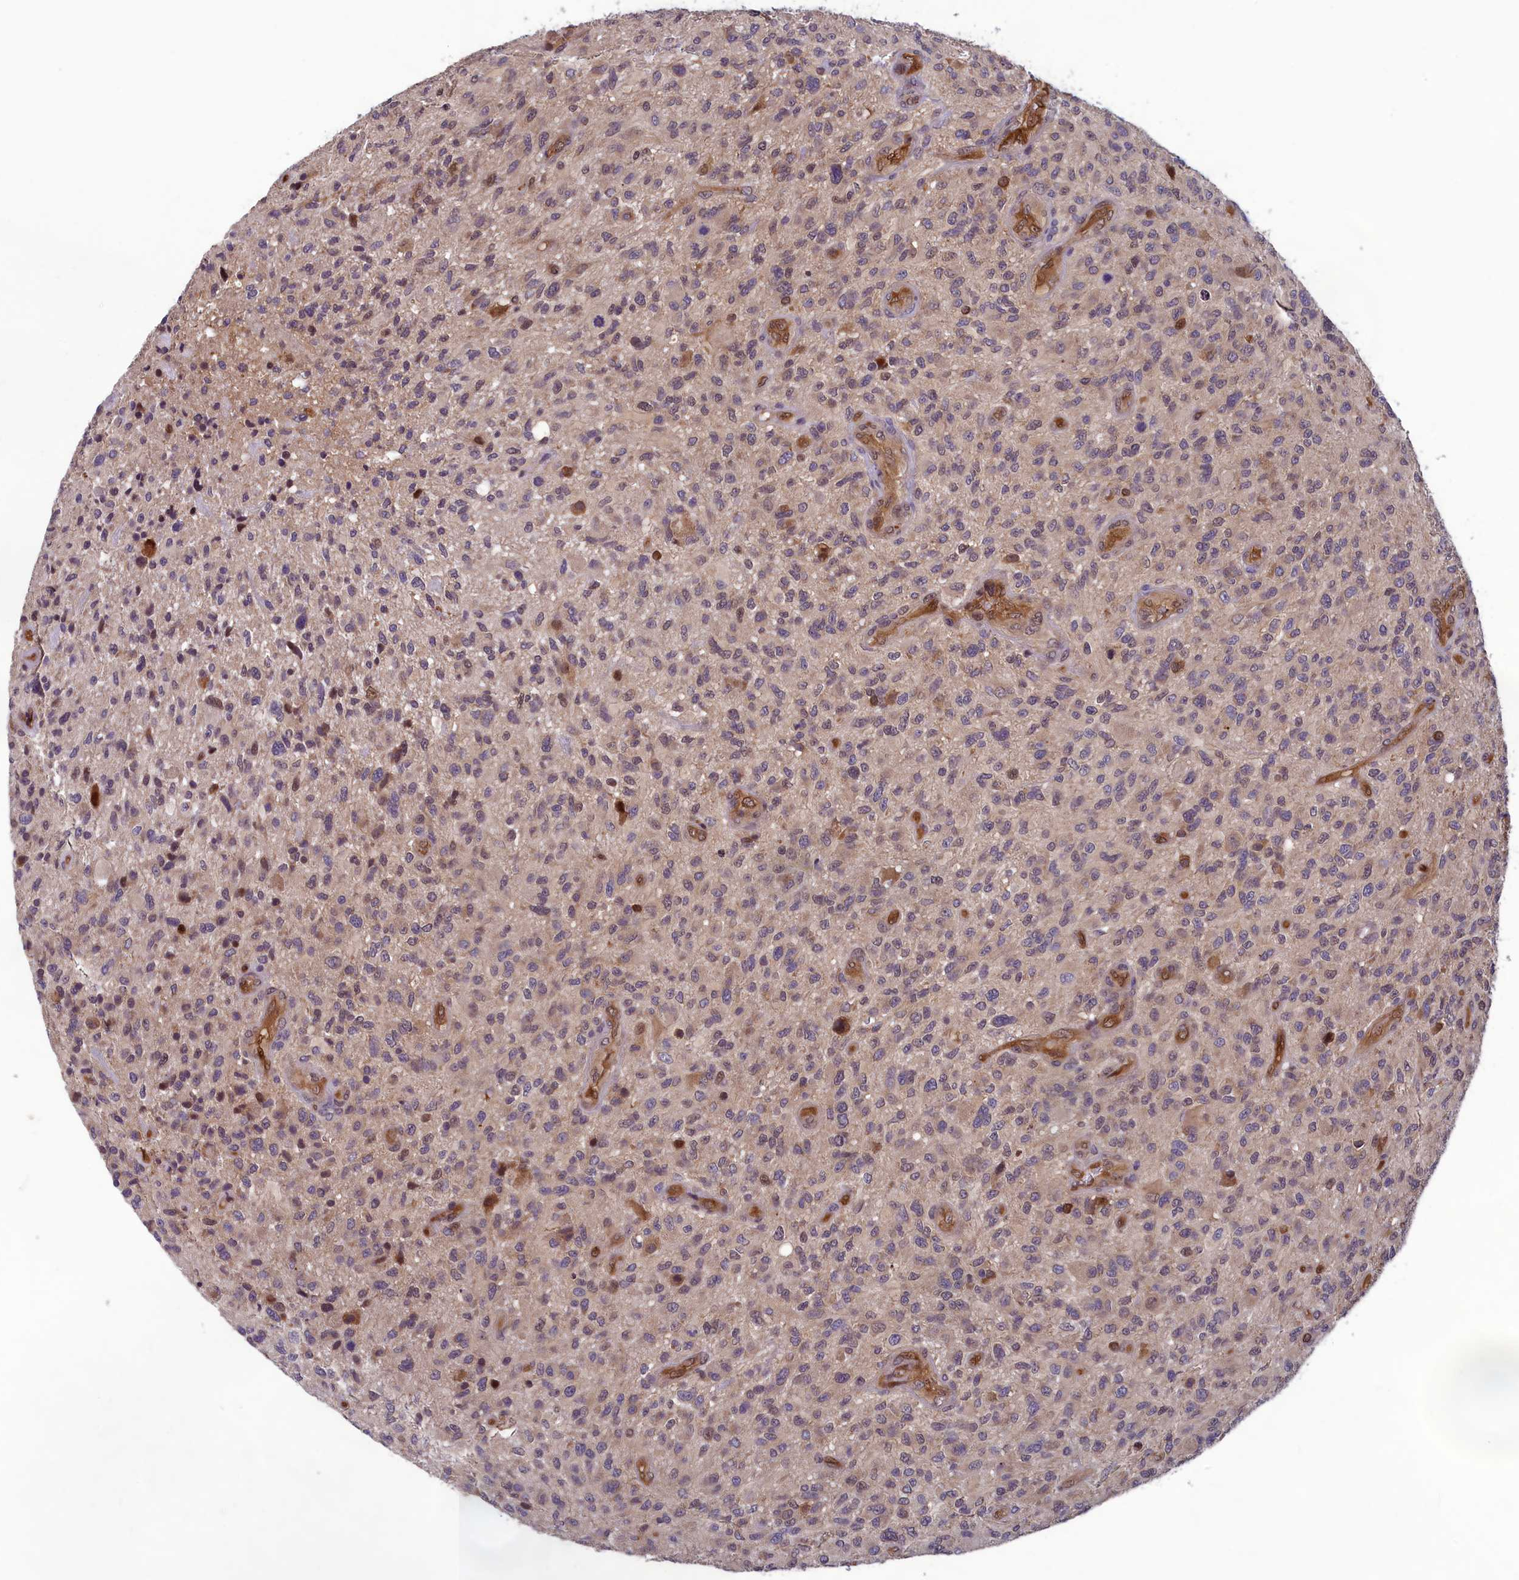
{"staining": {"intensity": "moderate", "quantity": "<25%", "location": "cytoplasmic/membranous,nuclear"}, "tissue": "glioma", "cell_type": "Tumor cells", "image_type": "cancer", "snomed": [{"axis": "morphology", "description": "Glioma, malignant, High grade"}, {"axis": "topography", "description": "Brain"}], "caption": "Protein expression analysis of human malignant glioma (high-grade) reveals moderate cytoplasmic/membranous and nuclear positivity in about <25% of tumor cells.", "gene": "CCDC15", "patient": {"sex": "male", "age": 47}}